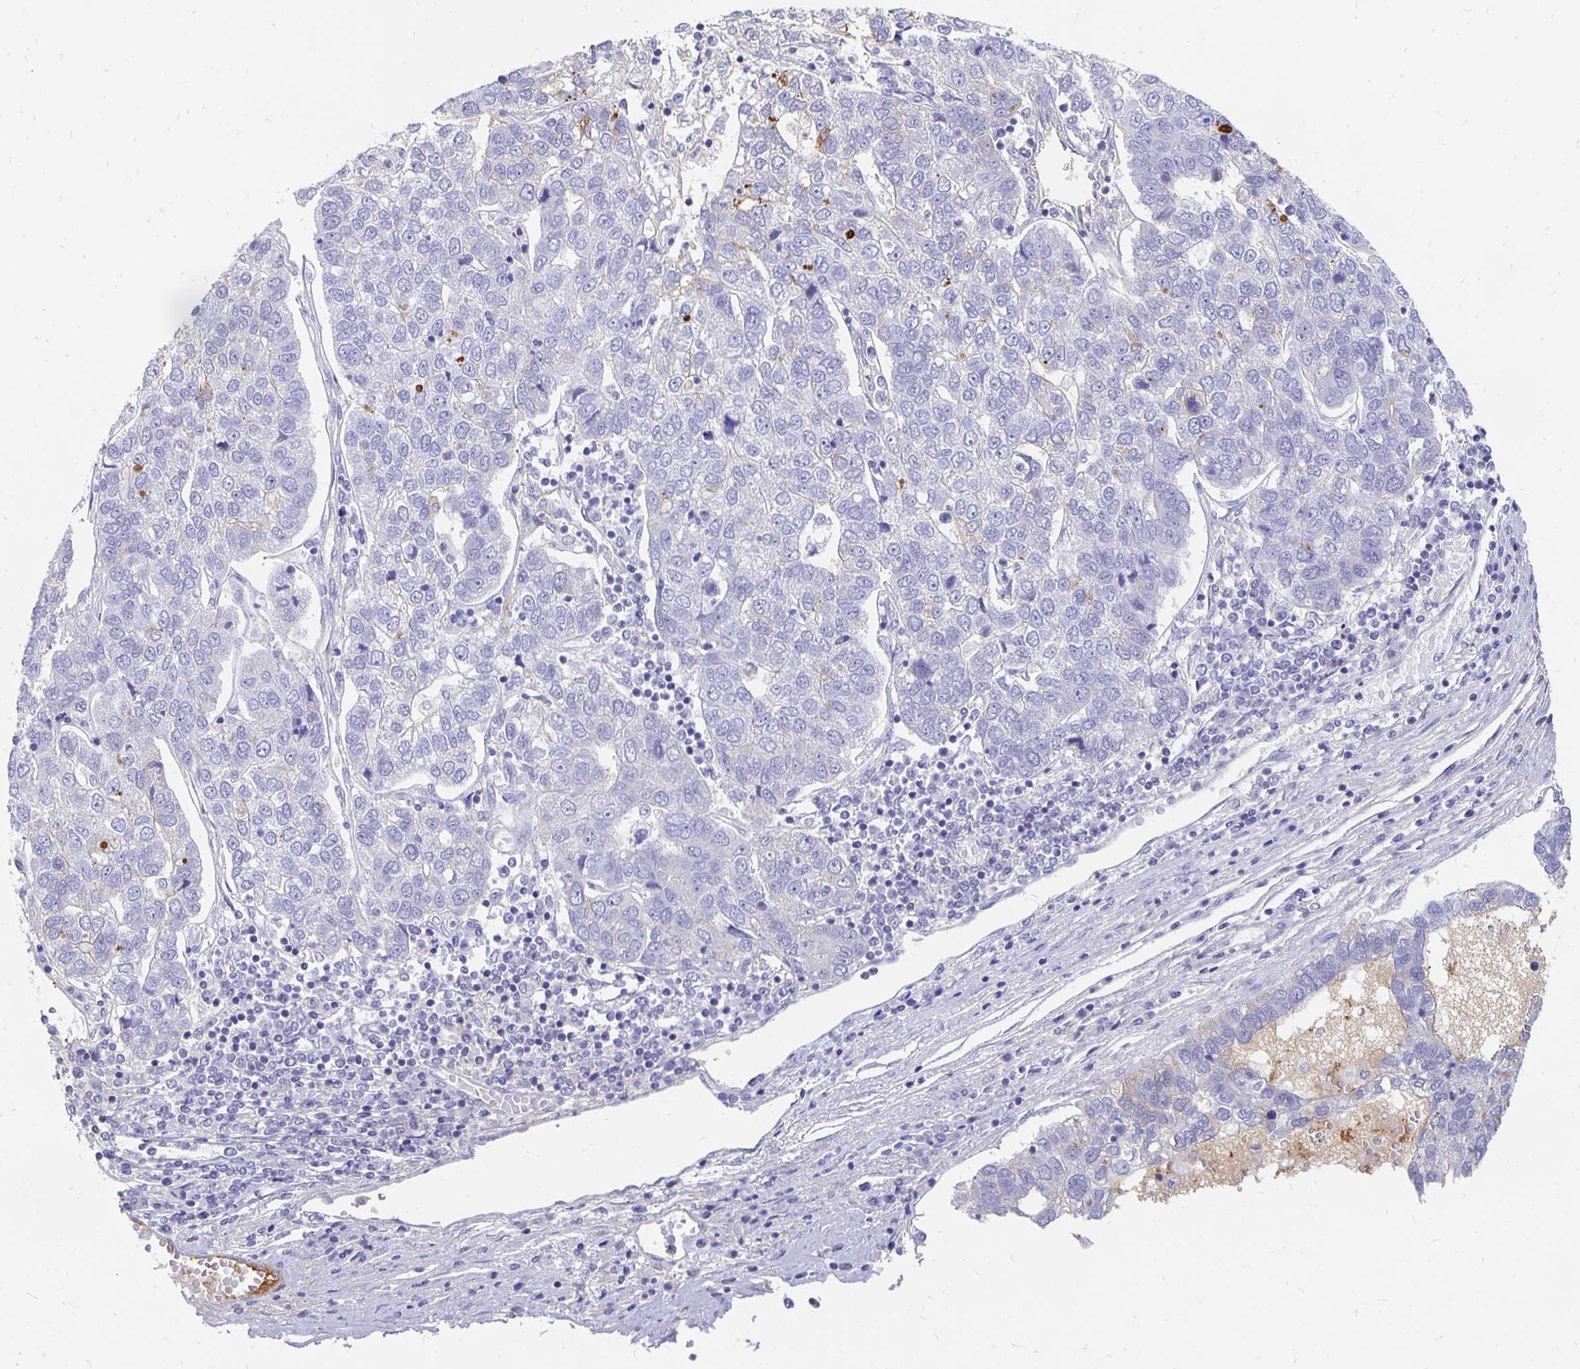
{"staining": {"intensity": "negative", "quantity": "none", "location": "none"}, "tissue": "pancreatic cancer", "cell_type": "Tumor cells", "image_type": "cancer", "snomed": [{"axis": "morphology", "description": "Adenocarcinoma, NOS"}, {"axis": "topography", "description": "Pancreas"}], "caption": "This is an immunohistochemistry (IHC) photomicrograph of human pancreatic adenocarcinoma. There is no positivity in tumor cells.", "gene": "APOB", "patient": {"sex": "female", "age": 61}}